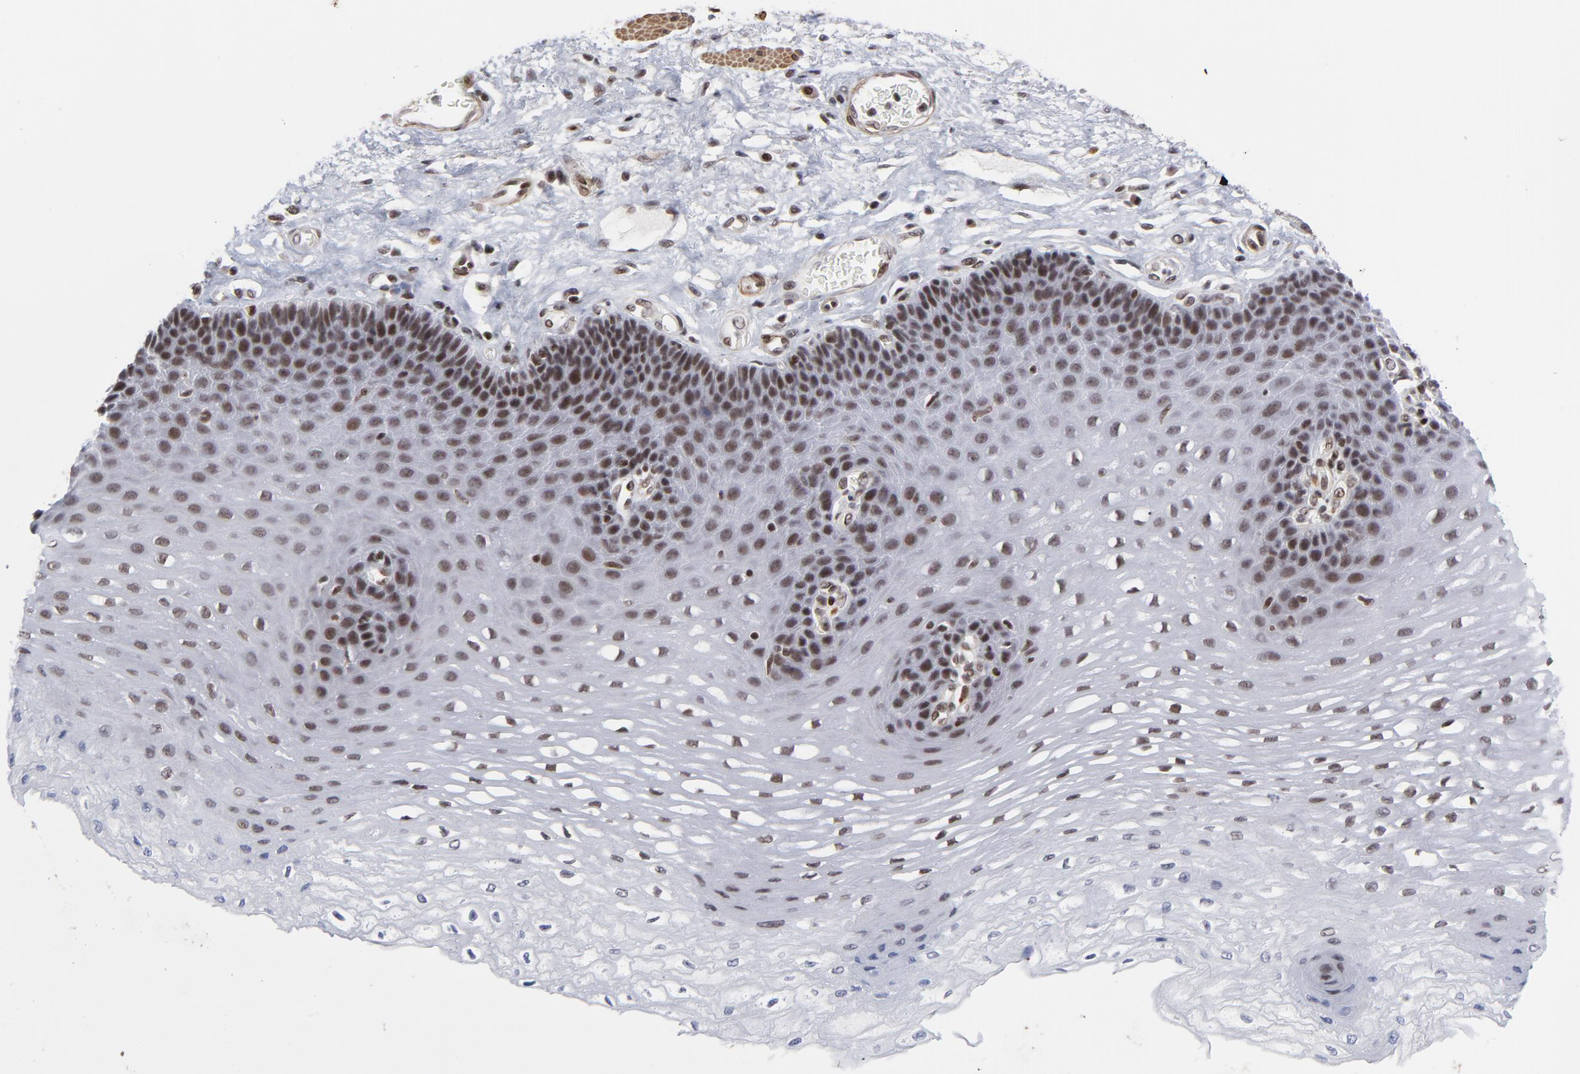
{"staining": {"intensity": "strong", "quantity": ">75%", "location": "nuclear"}, "tissue": "esophagus", "cell_type": "Squamous epithelial cells", "image_type": "normal", "snomed": [{"axis": "morphology", "description": "Normal tissue, NOS"}, {"axis": "topography", "description": "Esophagus"}], "caption": "About >75% of squamous epithelial cells in benign esophagus display strong nuclear protein staining as visualized by brown immunohistochemical staining.", "gene": "CTCF", "patient": {"sex": "female", "age": 72}}